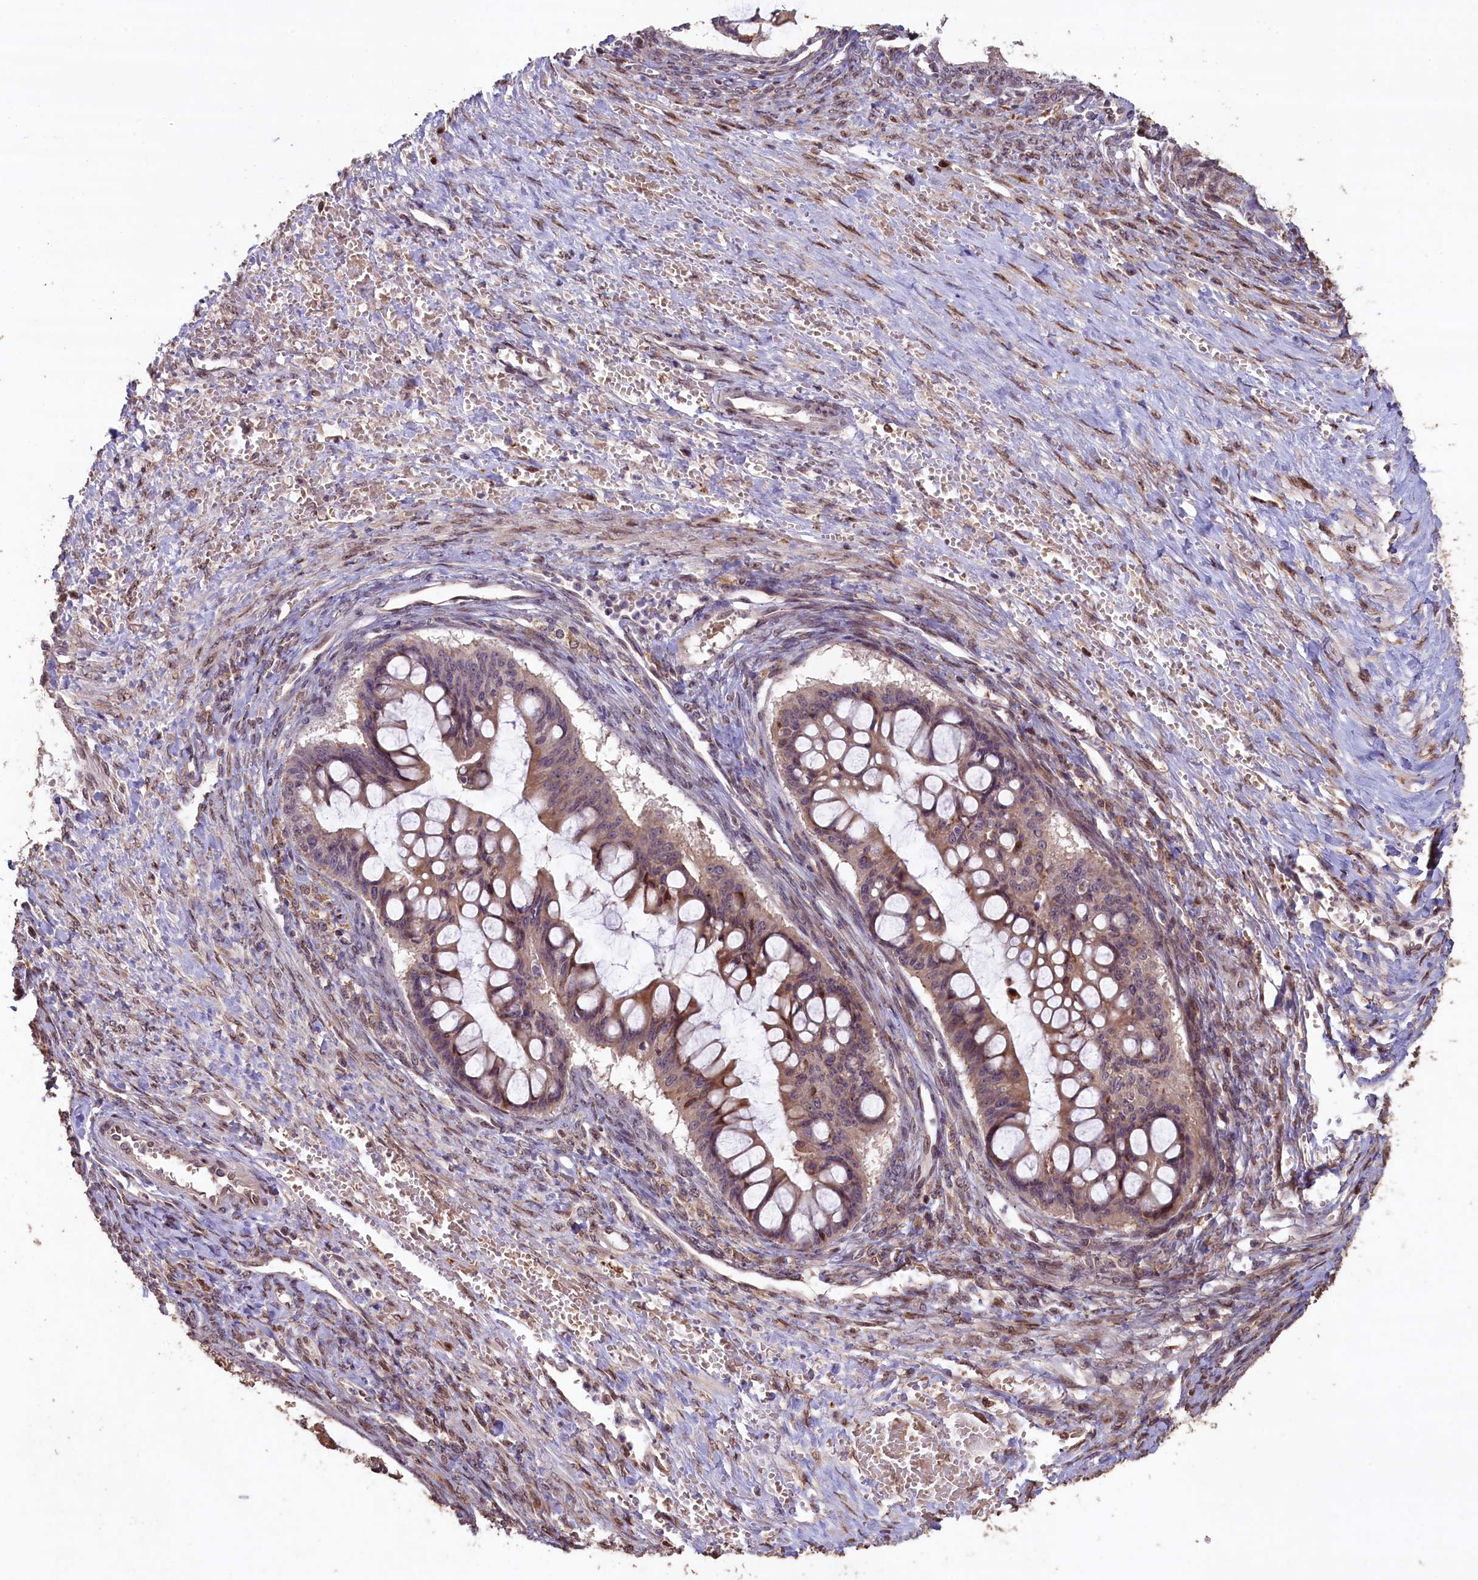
{"staining": {"intensity": "weak", "quantity": "25%-75%", "location": "cytoplasmic/membranous"}, "tissue": "ovarian cancer", "cell_type": "Tumor cells", "image_type": "cancer", "snomed": [{"axis": "morphology", "description": "Cystadenocarcinoma, mucinous, NOS"}, {"axis": "topography", "description": "Ovary"}], "caption": "The photomicrograph shows staining of ovarian mucinous cystadenocarcinoma, revealing weak cytoplasmic/membranous protein staining (brown color) within tumor cells. The staining was performed using DAB to visualize the protein expression in brown, while the nuclei were stained in blue with hematoxylin (Magnification: 20x).", "gene": "SLC38A7", "patient": {"sex": "female", "age": 73}}